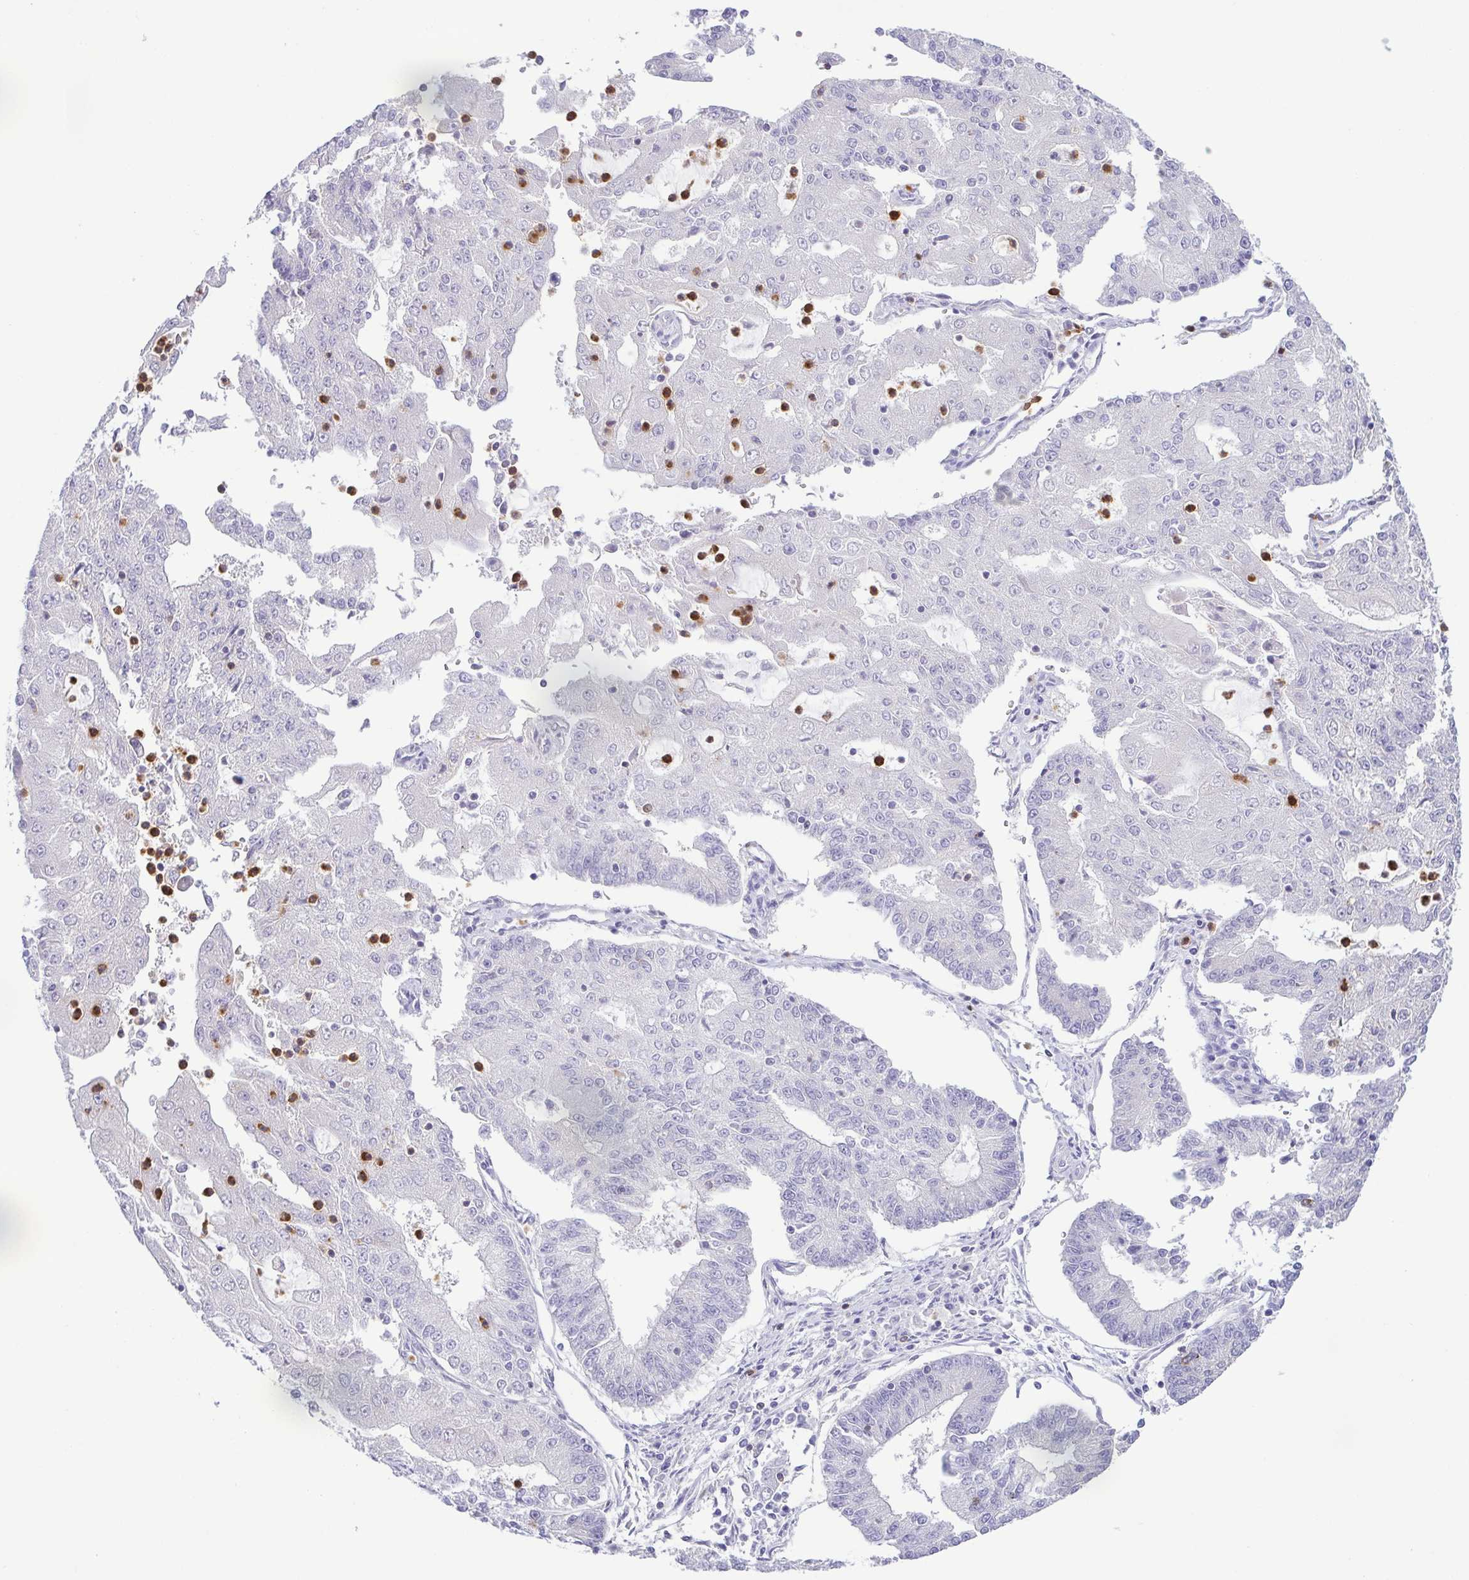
{"staining": {"intensity": "negative", "quantity": "none", "location": "none"}, "tissue": "endometrial cancer", "cell_type": "Tumor cells", "image_type": "cancer", "snomed": [{"axis": "morphology", "description": "Adenocarcinoma, NOS"}, {"axis": "topography", "description": "Endometrium"}], "caption": "The immunohistochemistry image has no significant expression in tumor cells of adenocarcinoma (endometrial) tissue.", "gene": "PGLYRP1", "patient": {"sex": "female", "age": 56}}